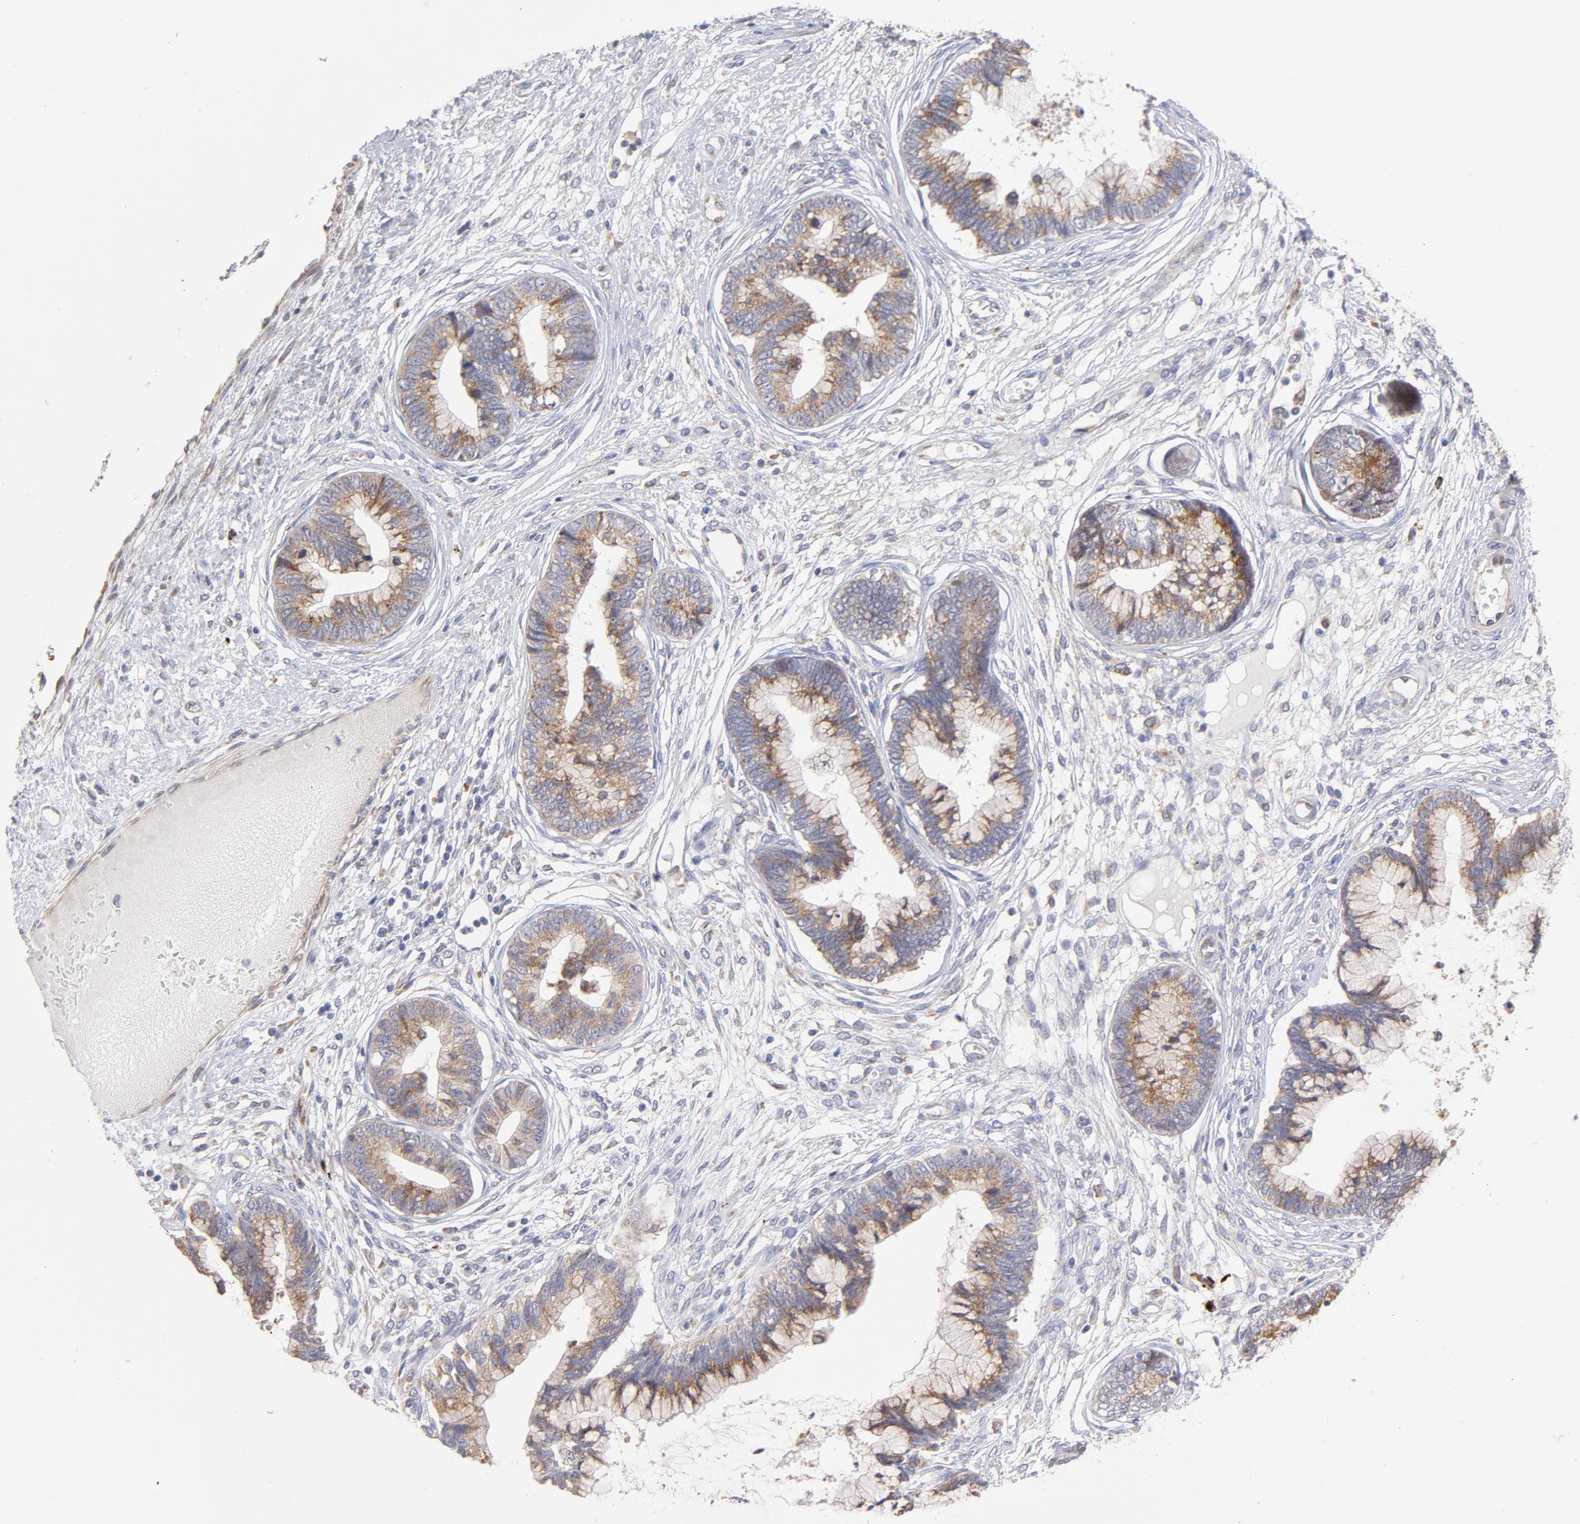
{"staining": {"intensity": "moderate", "quantity": ">75%", "location": "cytoplasmic/membranous"}, "tissue": "cervical cancer", "cell_type": "Tumor cells", "image_type": "cancer", "snomed": [{"axis": "morphology", "description": "Adenocarcinoma, NOS"}, {"axis": "topography", "description": "Cervix"}], "caption": "Protein expression by immunohistochemistry exhibits moderate cytoplasmic/membranous expression in approximately >75% of tumor cells in cervical adenocarcinoma. The staining was performed using DAB to visualize the protein expression in brown, while the nuclei were stained in blue with hematoxylin (Magnification: 20x).", "gene": "RAPGEF3", "patient": {"sex": "female", "age": 44}}